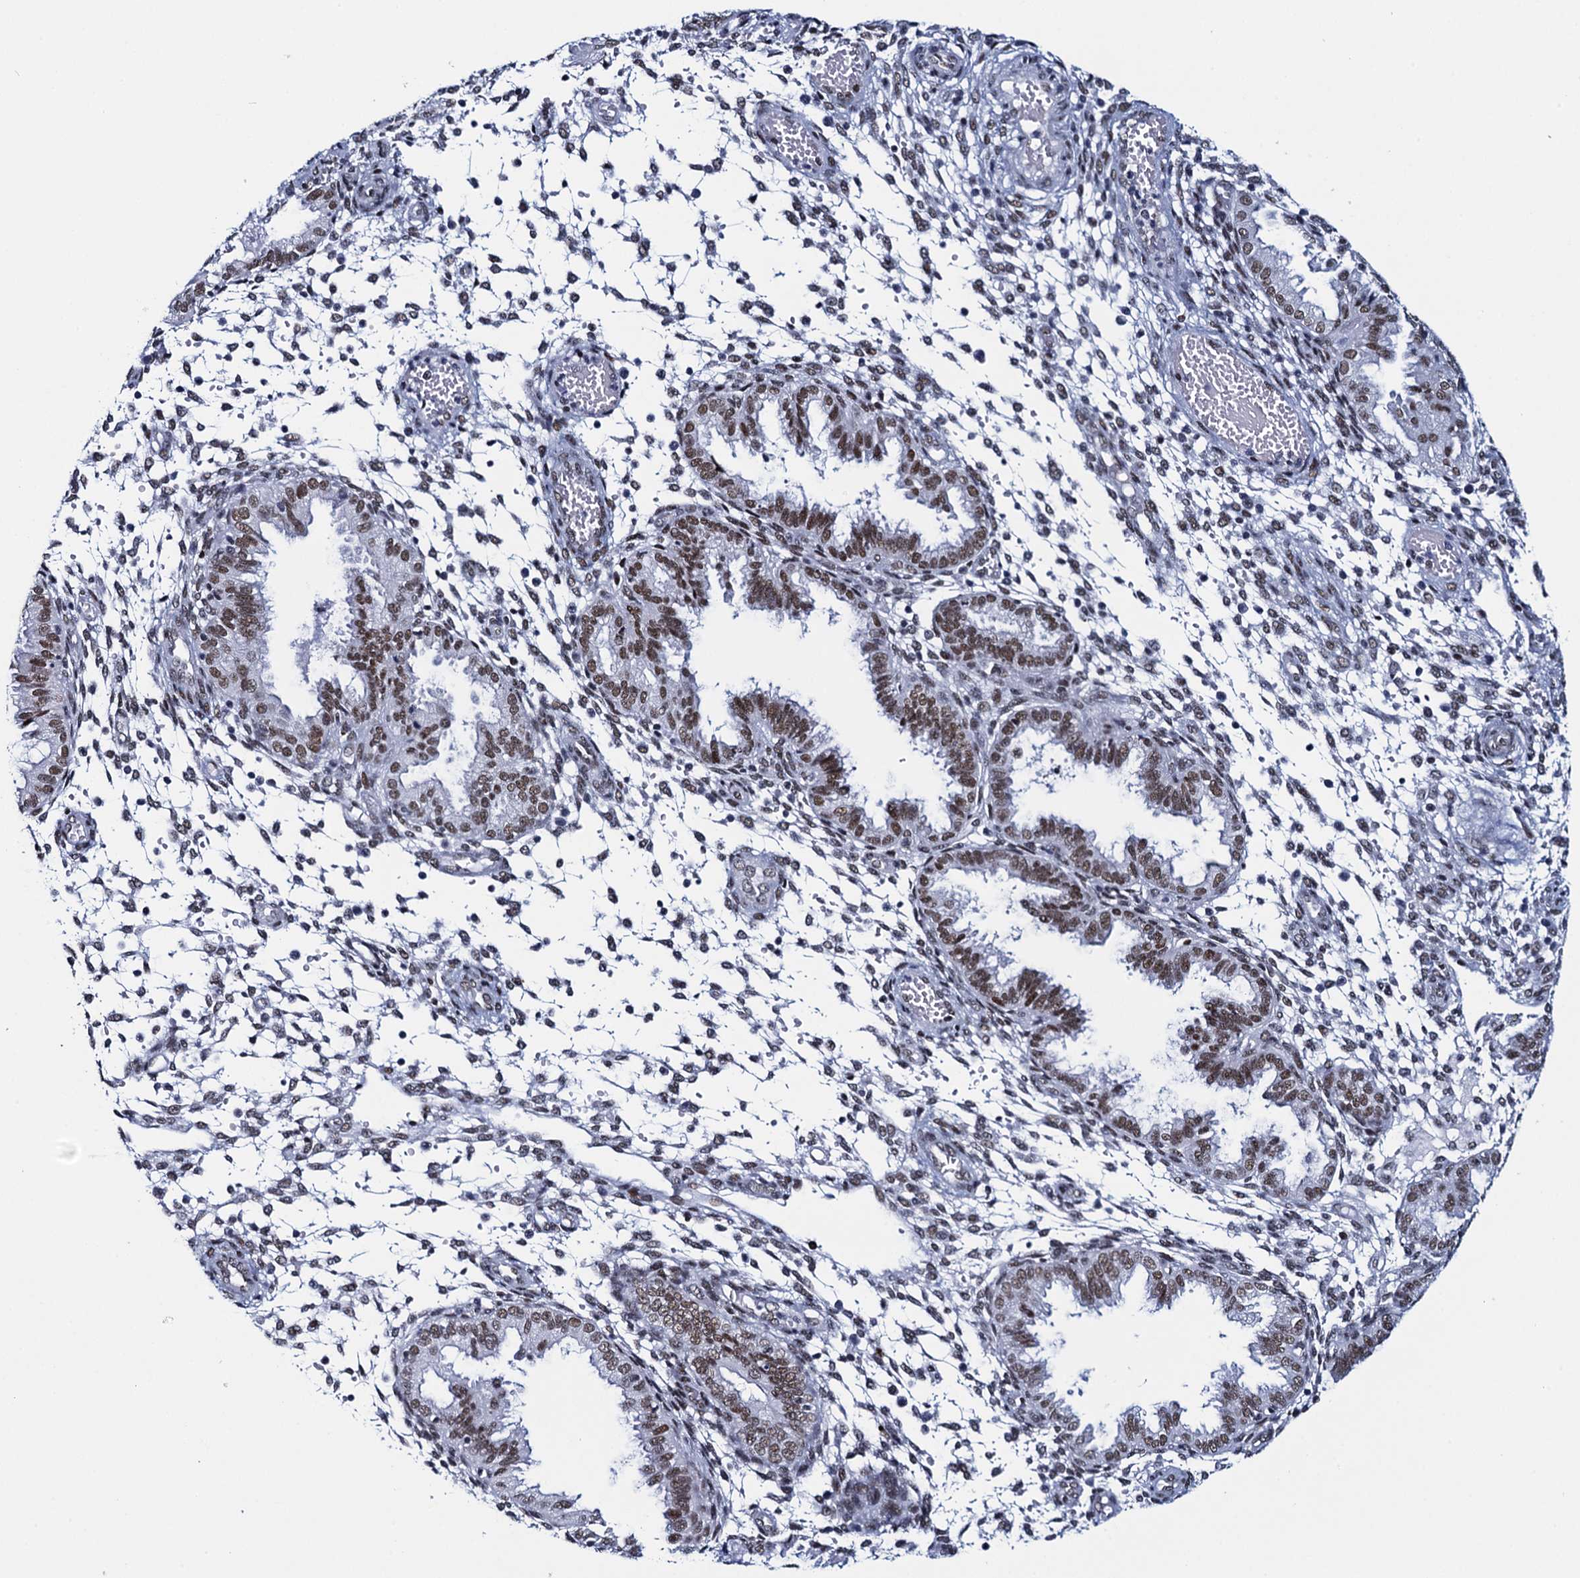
{"staining": {"intensity": "weak", "quantity": "25%-75%", "location": "nuclear"}, "tissue": "endometrium", "cell_type": "Cells in endometrial stroma", "image_type": "normal", "snomed": [{"axis": "morphology", "description": "Normal tissue, NOS"}, {"axis": "topography", "description": "Endometrium"}], "caption": "This image exhibits unremarkable endometrium stained with immunohistochemistry to label a protein in brown. The nuclear of cells in endometrial stroma show weak positivity for the protein. Nuclei are counter-stained blue.", "gene": "HNRNPUL2", "patient": {"sex": "female", "age": 33}}